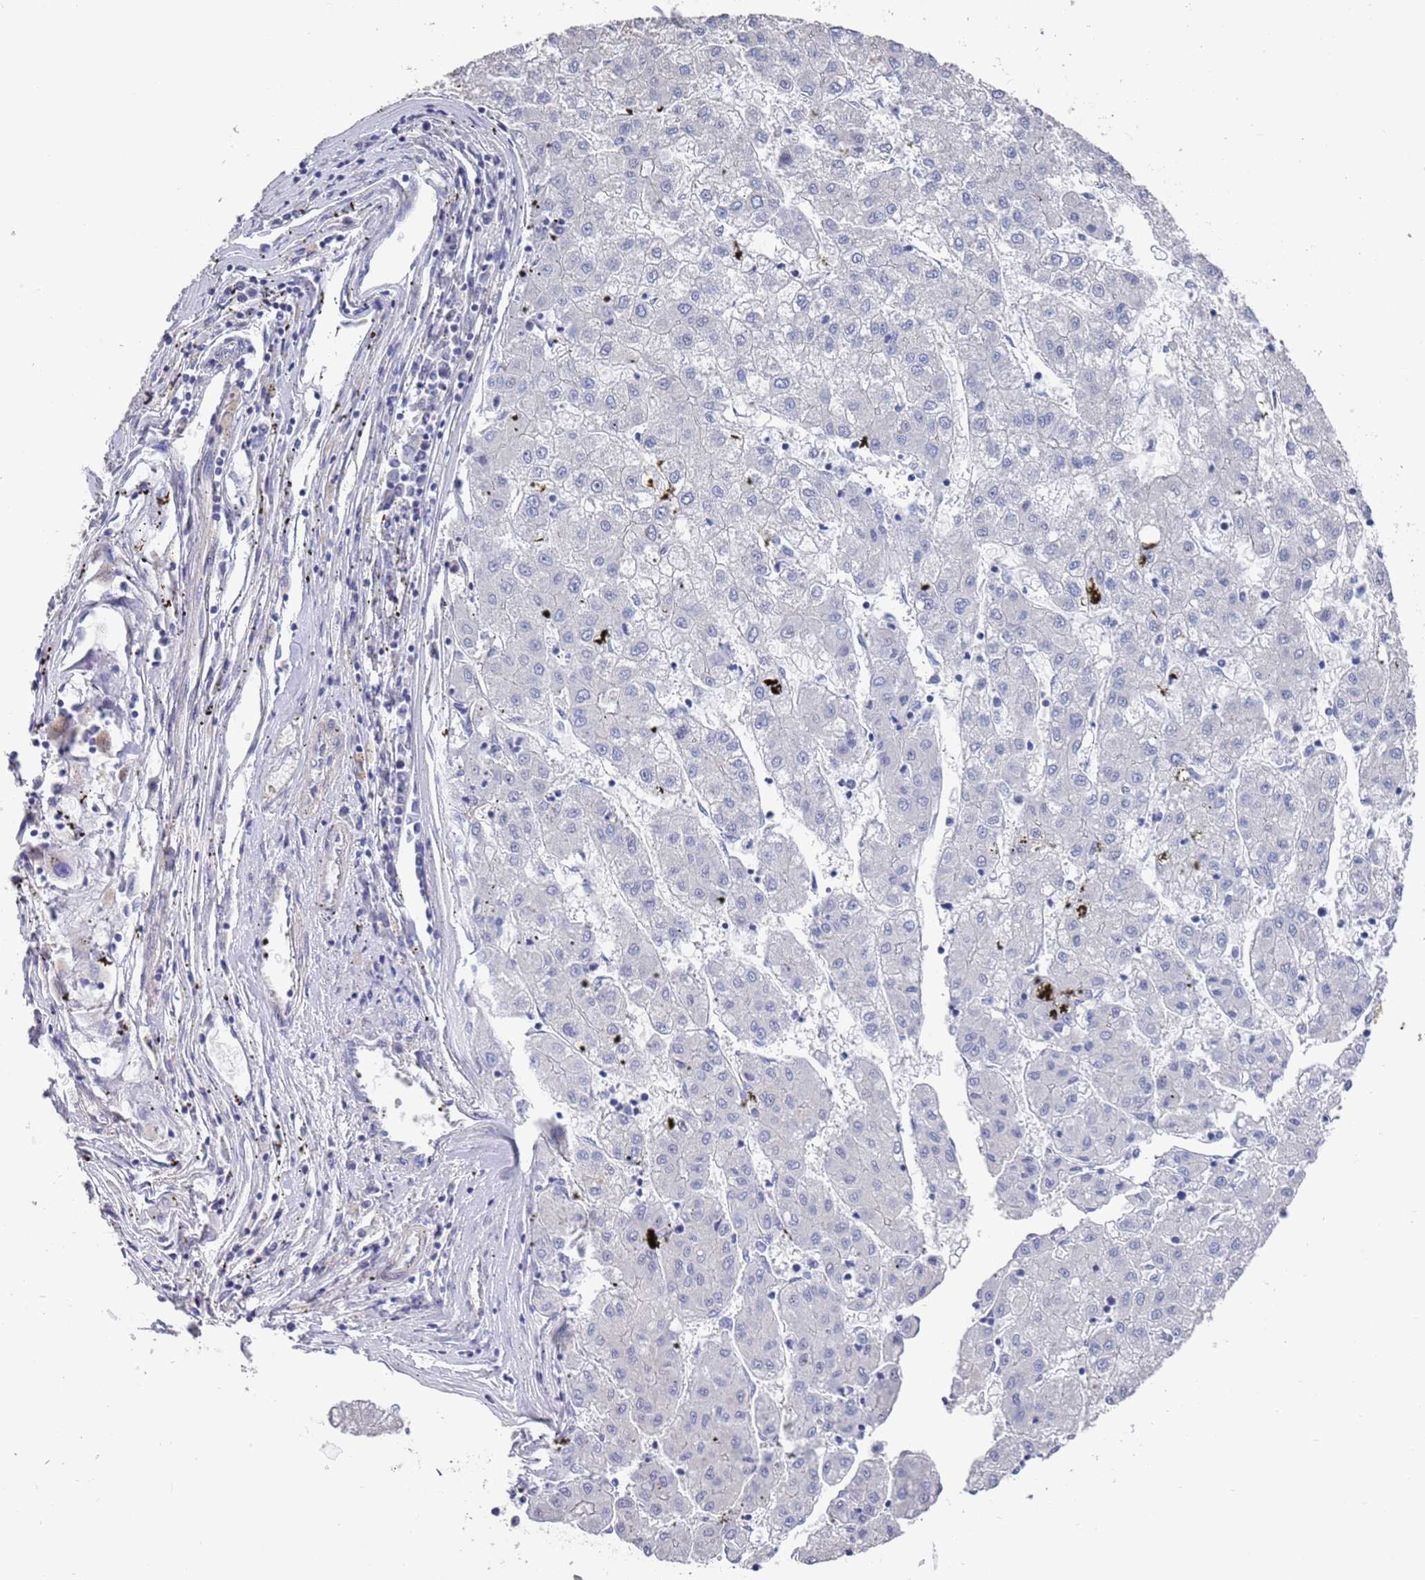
{"staining": {"intensity": "negative", "quantity": "none", "location": "none"}, "tissue": "liver cancer", "cell_type": "Tumor cells", "image_type": "cancer", "snomed": [{"axis": "morphology", "description": "Carcinoma, Hepatocellular, NOS"}, {"axis": "topography", "description": "Liver"}], "caption": "Immunohistochemistry (IHC) of human liver hepatocellular carcinoma reveals no staining in tumor cells.", "gene": "ANK2", "patient": {"sex": "male", "age": 72}}